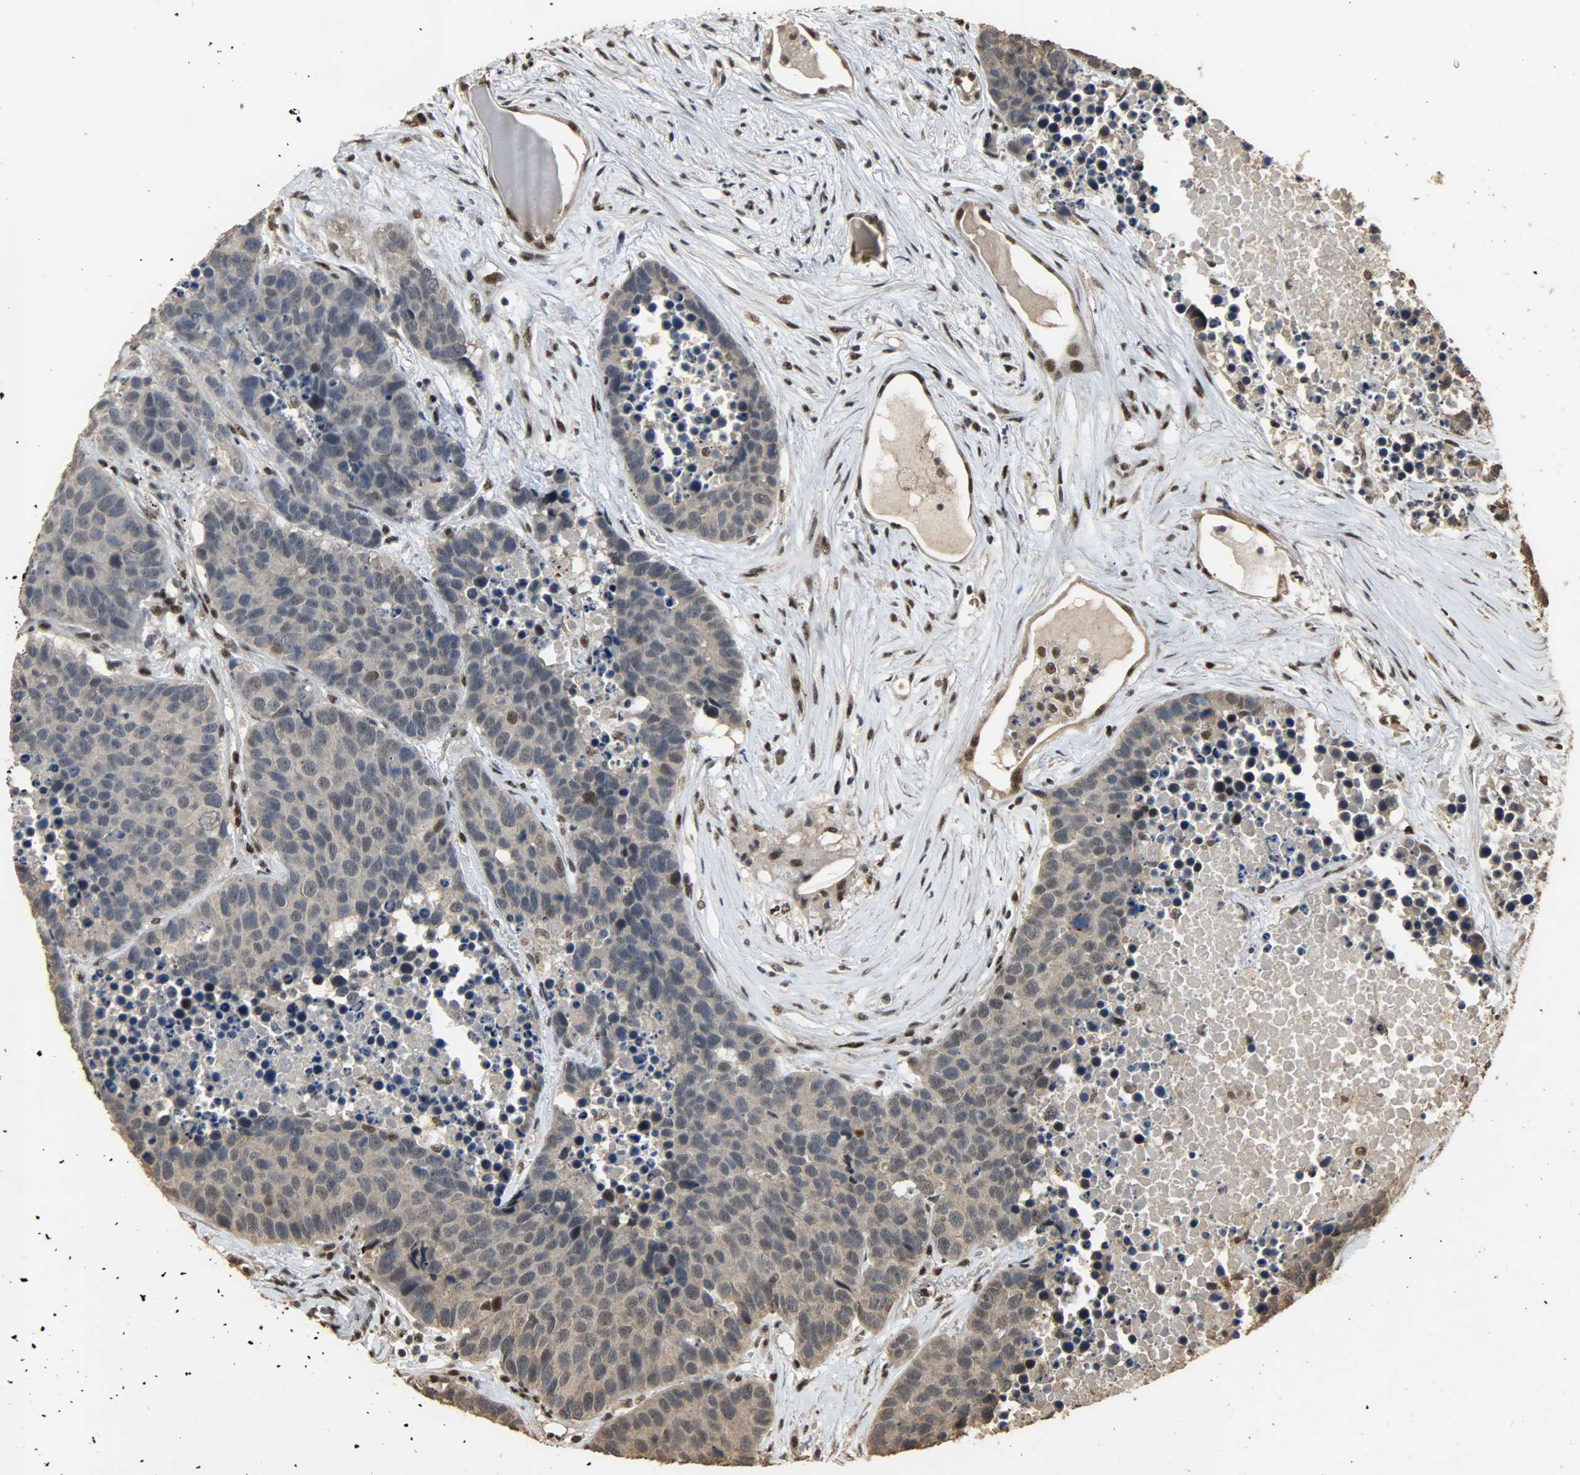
{"staining": {"intensity": "weak", "quantity": ">75%", "location": "cytoplasmic/membranous"}, "tissue": "carcinoid", "cell_type": "Tumor cells", "image_type": "cancer", "snomed": [{"axis": "morphology", "description": "Carcinoid, malignant, NOS"}, {"axis": "topography", "description": "Lung"}], "caption": "High-magnification brightfield microscopy of carcinoid stained with DAB (3,3'-diaminobenzidine) (brown) and counterstained with hematoxylin (blue). tumor cells exhibit weak cytoplasmic/membranous expression is seen in approximately>75% of cells.", "gene": "CCNT2", "patient": {"sex": "male", "age": 60}}